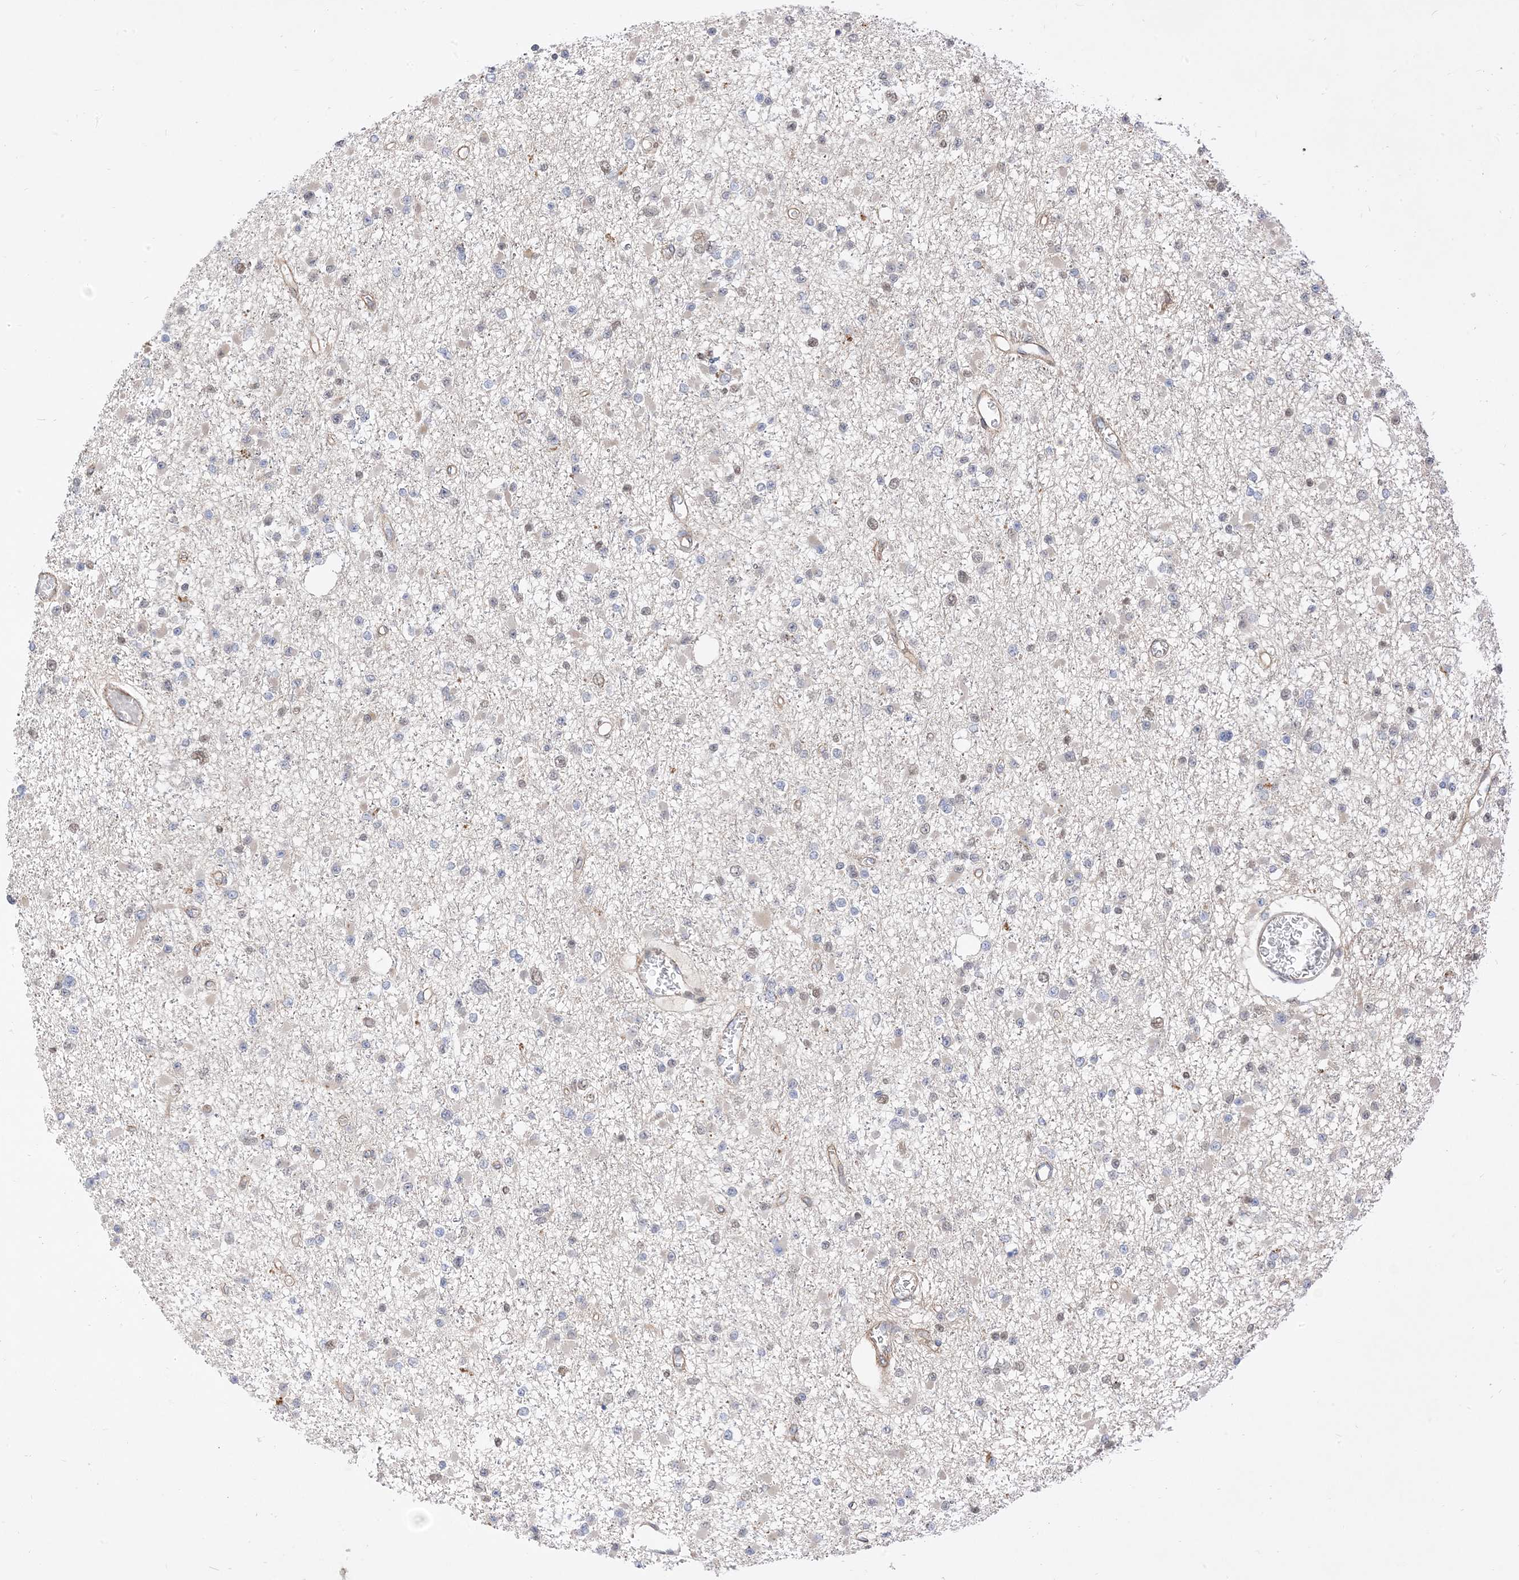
{"staining": {"intensity": "negative", "quantity": "none", "location": "none"}, "tissue": "glioma", "cell_type": "Tumor cells", "image_type": "cancer", "snomed": [{"axis": "morphology", "description": "Glioma, malignant, Low grade"}, {"axis": "topography", "description": "Brain"}], "caption": "An image of glioma stained for a protein shows no brown staining in tumor cells.", "gene": "TYSND1", "patient": {"sex": "female", "age": 22}}